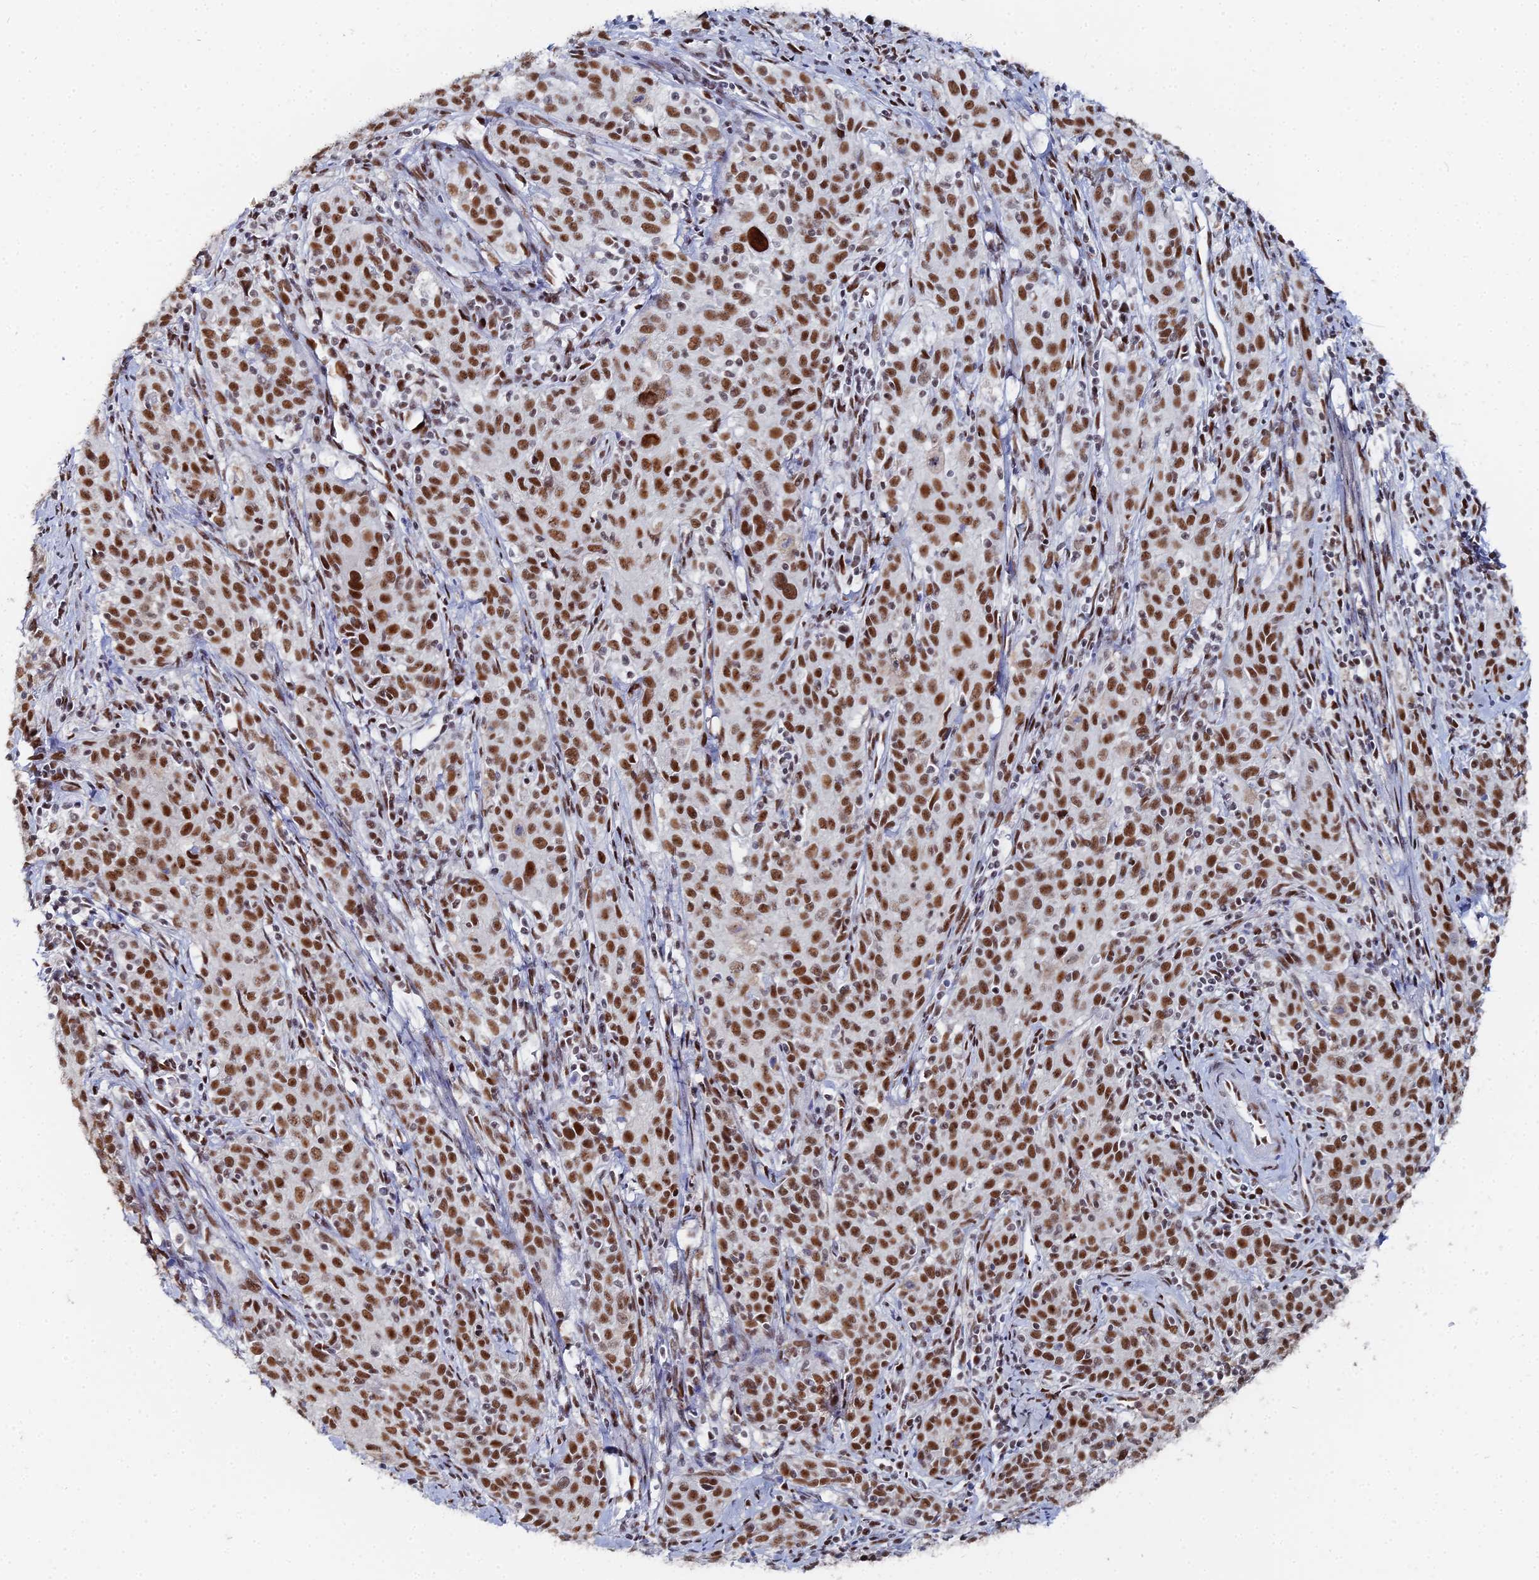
{"staining": {"intensity": "strong", "quantity": ">75%", "location": "nuclear"}, "tissue": "cervical cancer", "cell_type": "Tumor cells", "image_type": "cancer", "snomed": [{"axis": "morphology", "description": "Squamous cell carcinoma, NOS"}, {"axis": "topography", "description": "Cervix"}], "caption": "Protein expression analysis of human squamous cell carcinoma (cervical) reveals strong nuclear staining in approximately >75% of tumor cells.", "gene": "GSC2", "patient": {"sex": "female", "age": 57}}